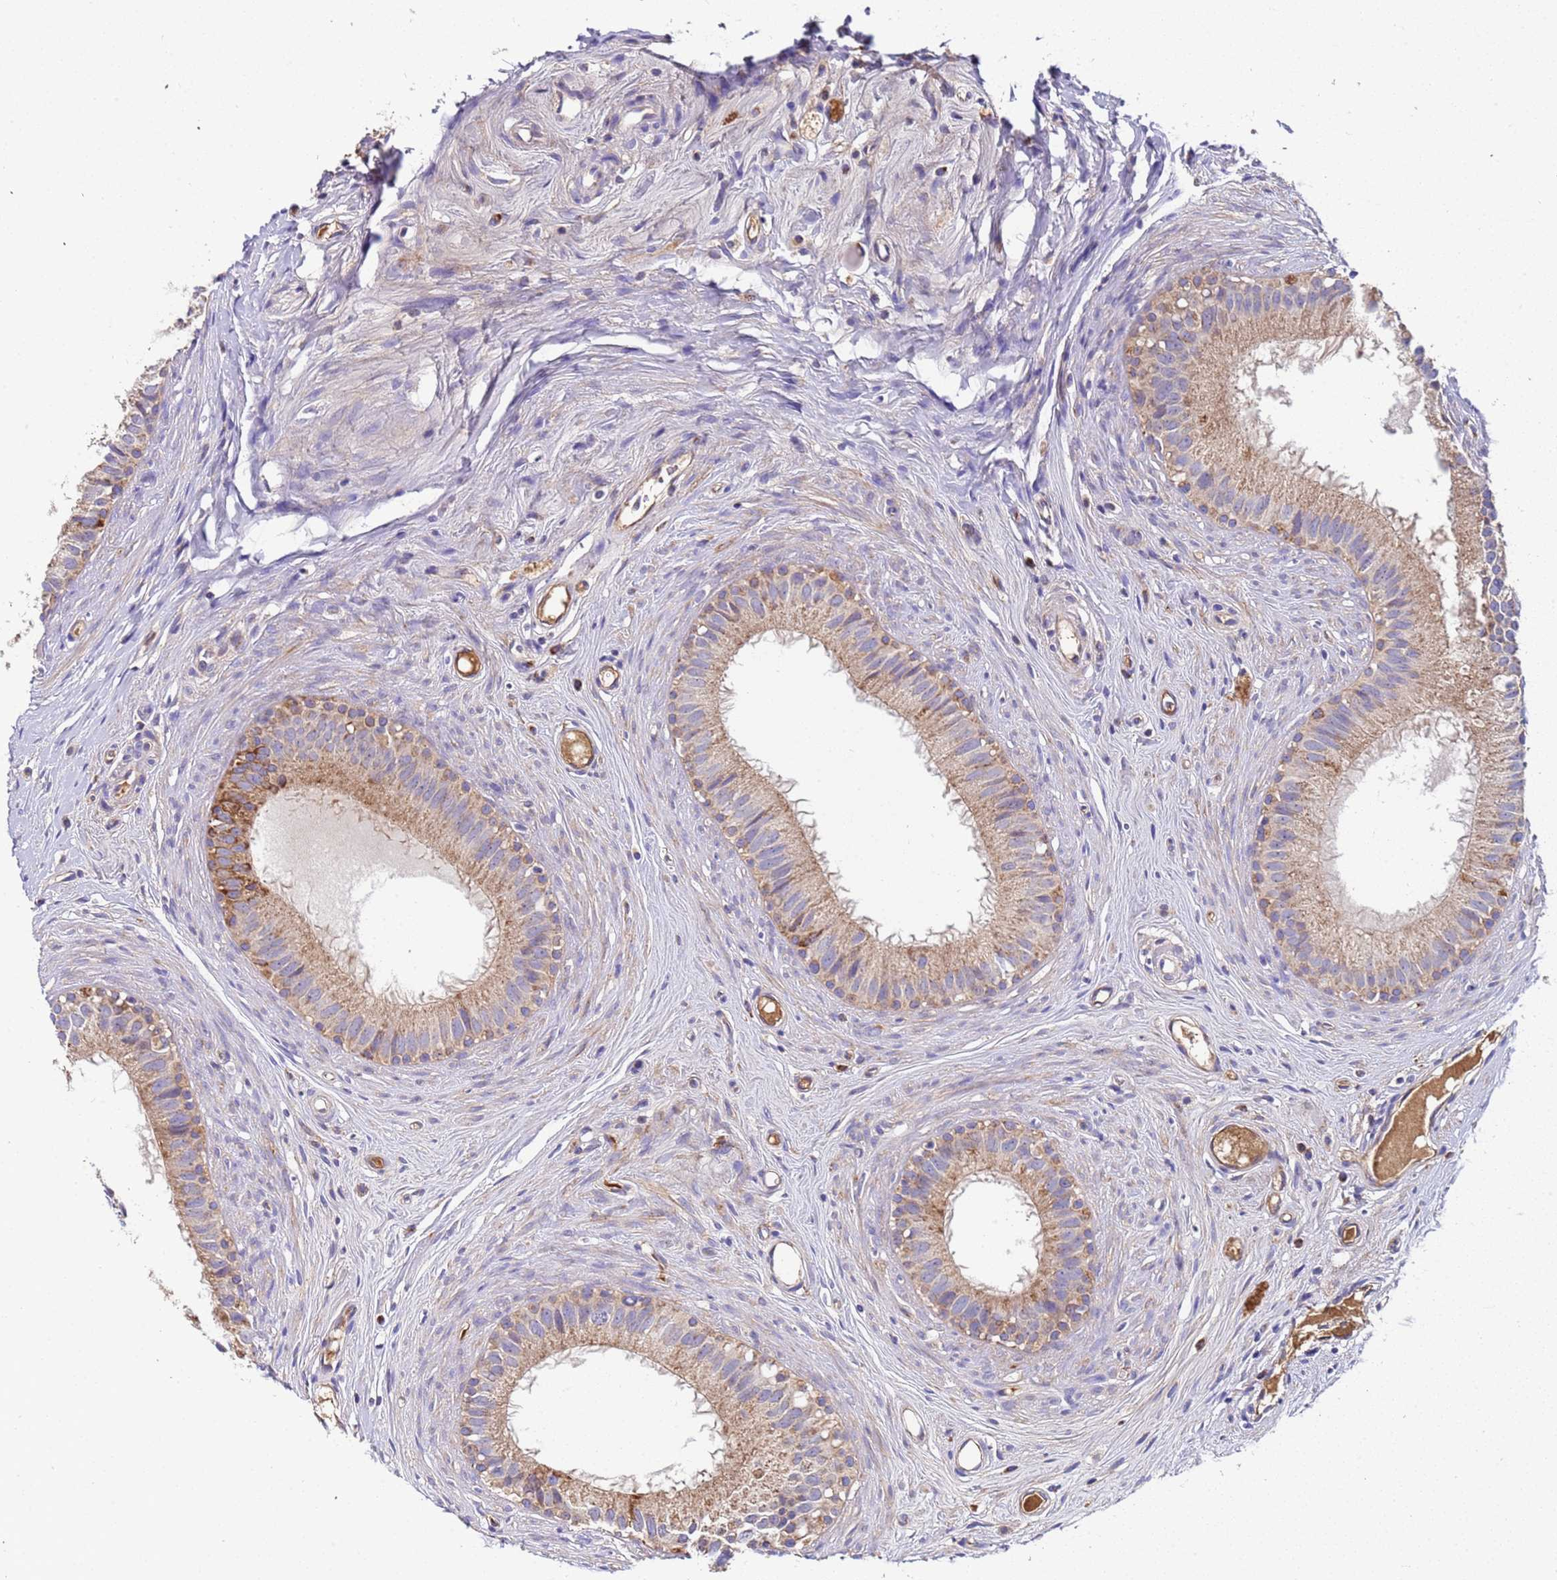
{"staining": {"intensity": "strong", "quantity": "<25%", "location": "cytoplasmic/membranous"}, "tissue": "epididymis", "cell_type": "Glandular cells", "image_type": "normal", "snomed": [{"axis": "morphology", "description": "Normal tissue, NOS"}, {"axis": "topography", "description": "Epididymis"}], "caption": "Glandular cells display strong cytoplasmic/membranous positivity in approximately <25% of cells in normal epididymis. The staining was performed using DAB (3,3'-diaminobenzidine) to visualize the protein expression in brown, while the nuclei were stained in blue with hematoxylin (Magnification: 20x).", "gene": "TMEM126A", "patient": {"sex": "male", "age": 80}}